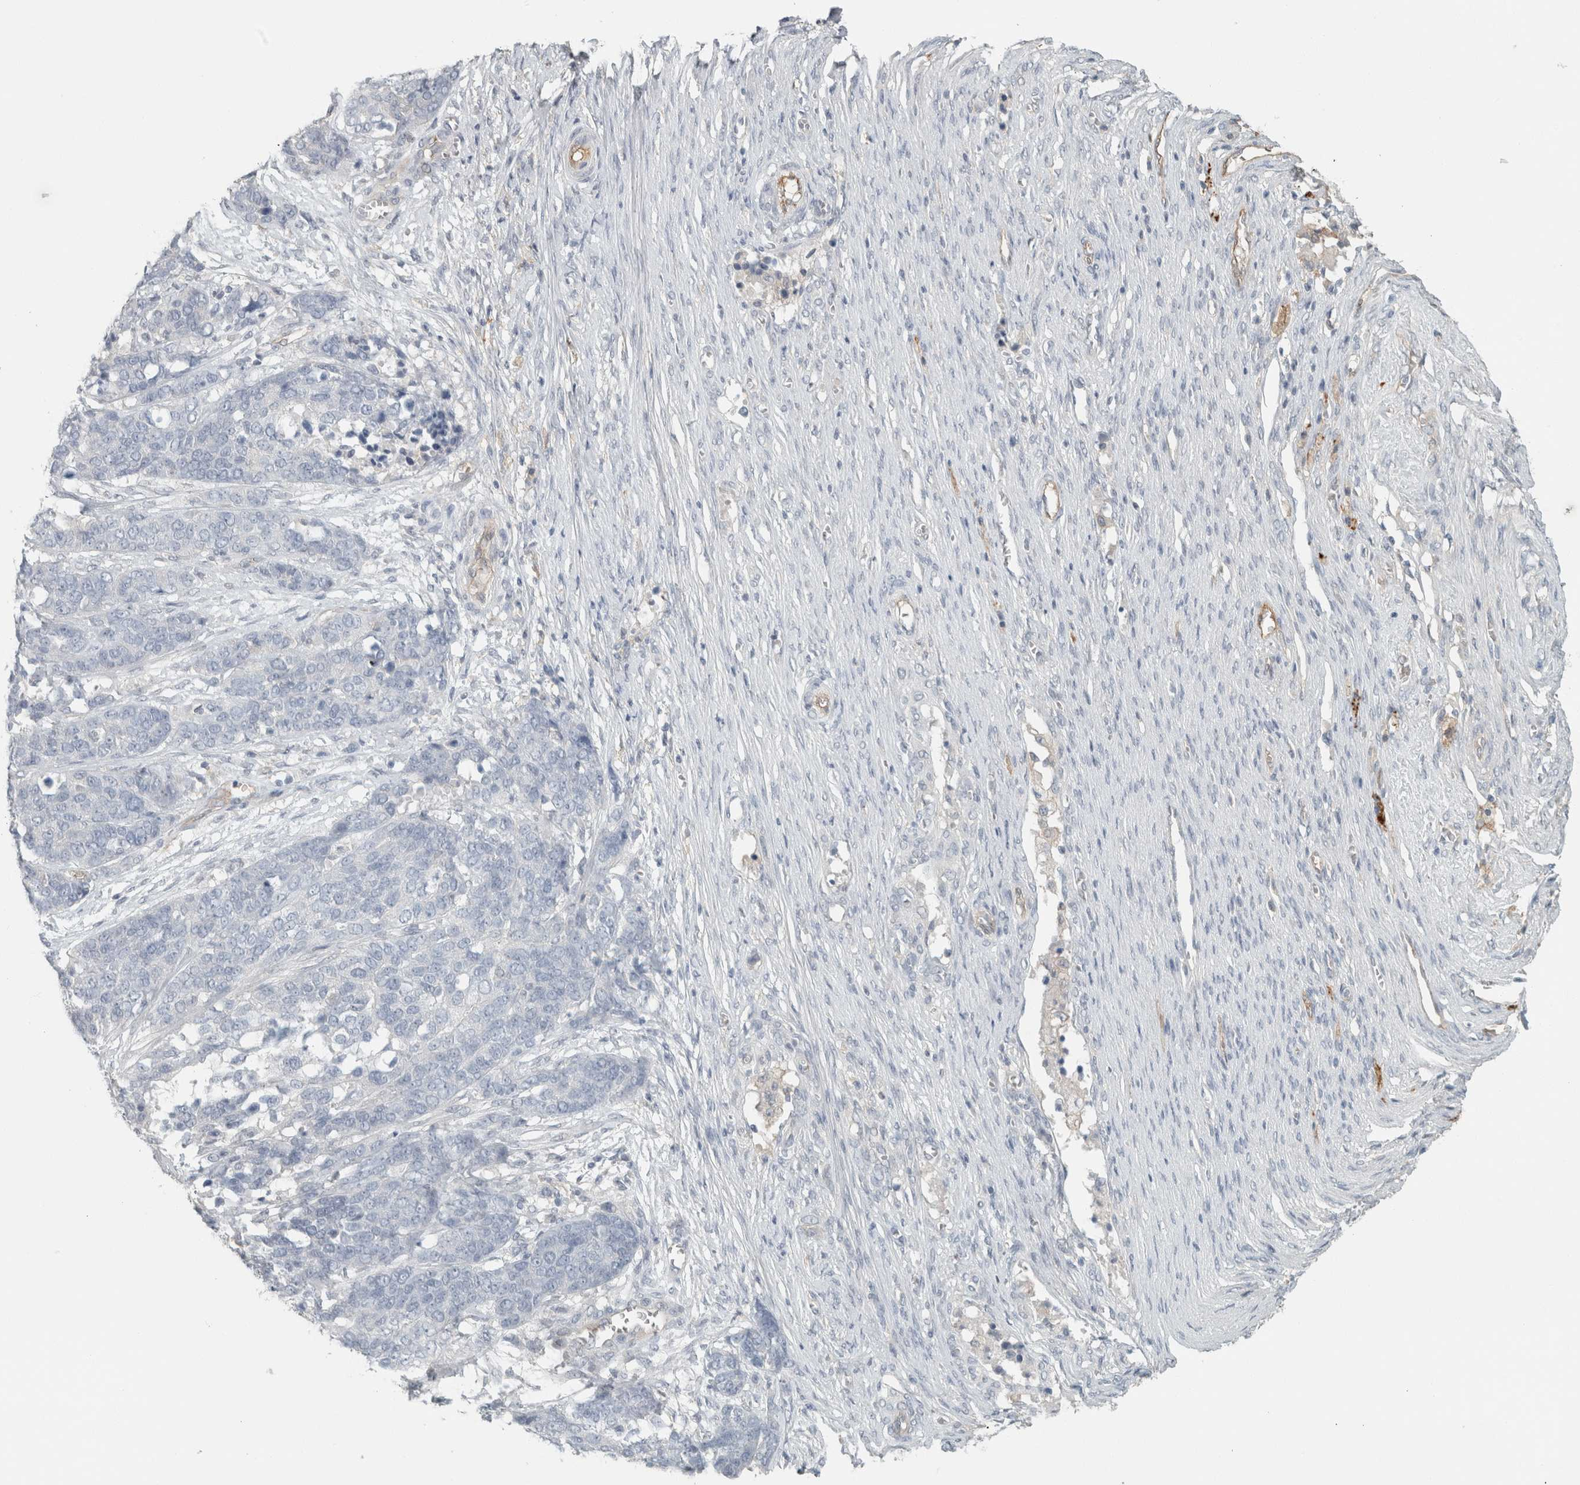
{"staining": {"intensity": "negative", "quantity": "none", "location": "none"}, "tissue": "ovarian cancer", "cell_type": "Tumor cells", "image_type": "cancer", "snomed": [{"axis": "morphology", "description": "Cystadenocarcinoma, serous, NOS"}, {"axis": "topography", "description": "Ovary"}], "caption": "Protein analysis of ovarian cancer reveals no significant expression in tumor cells. Brightfield microscopy of IHC stained with DAB (brown) and hematoxylin (blue), captured at high magnification.", "gene": "SCIN", "patient": {"sex": "female", "age": 44}}